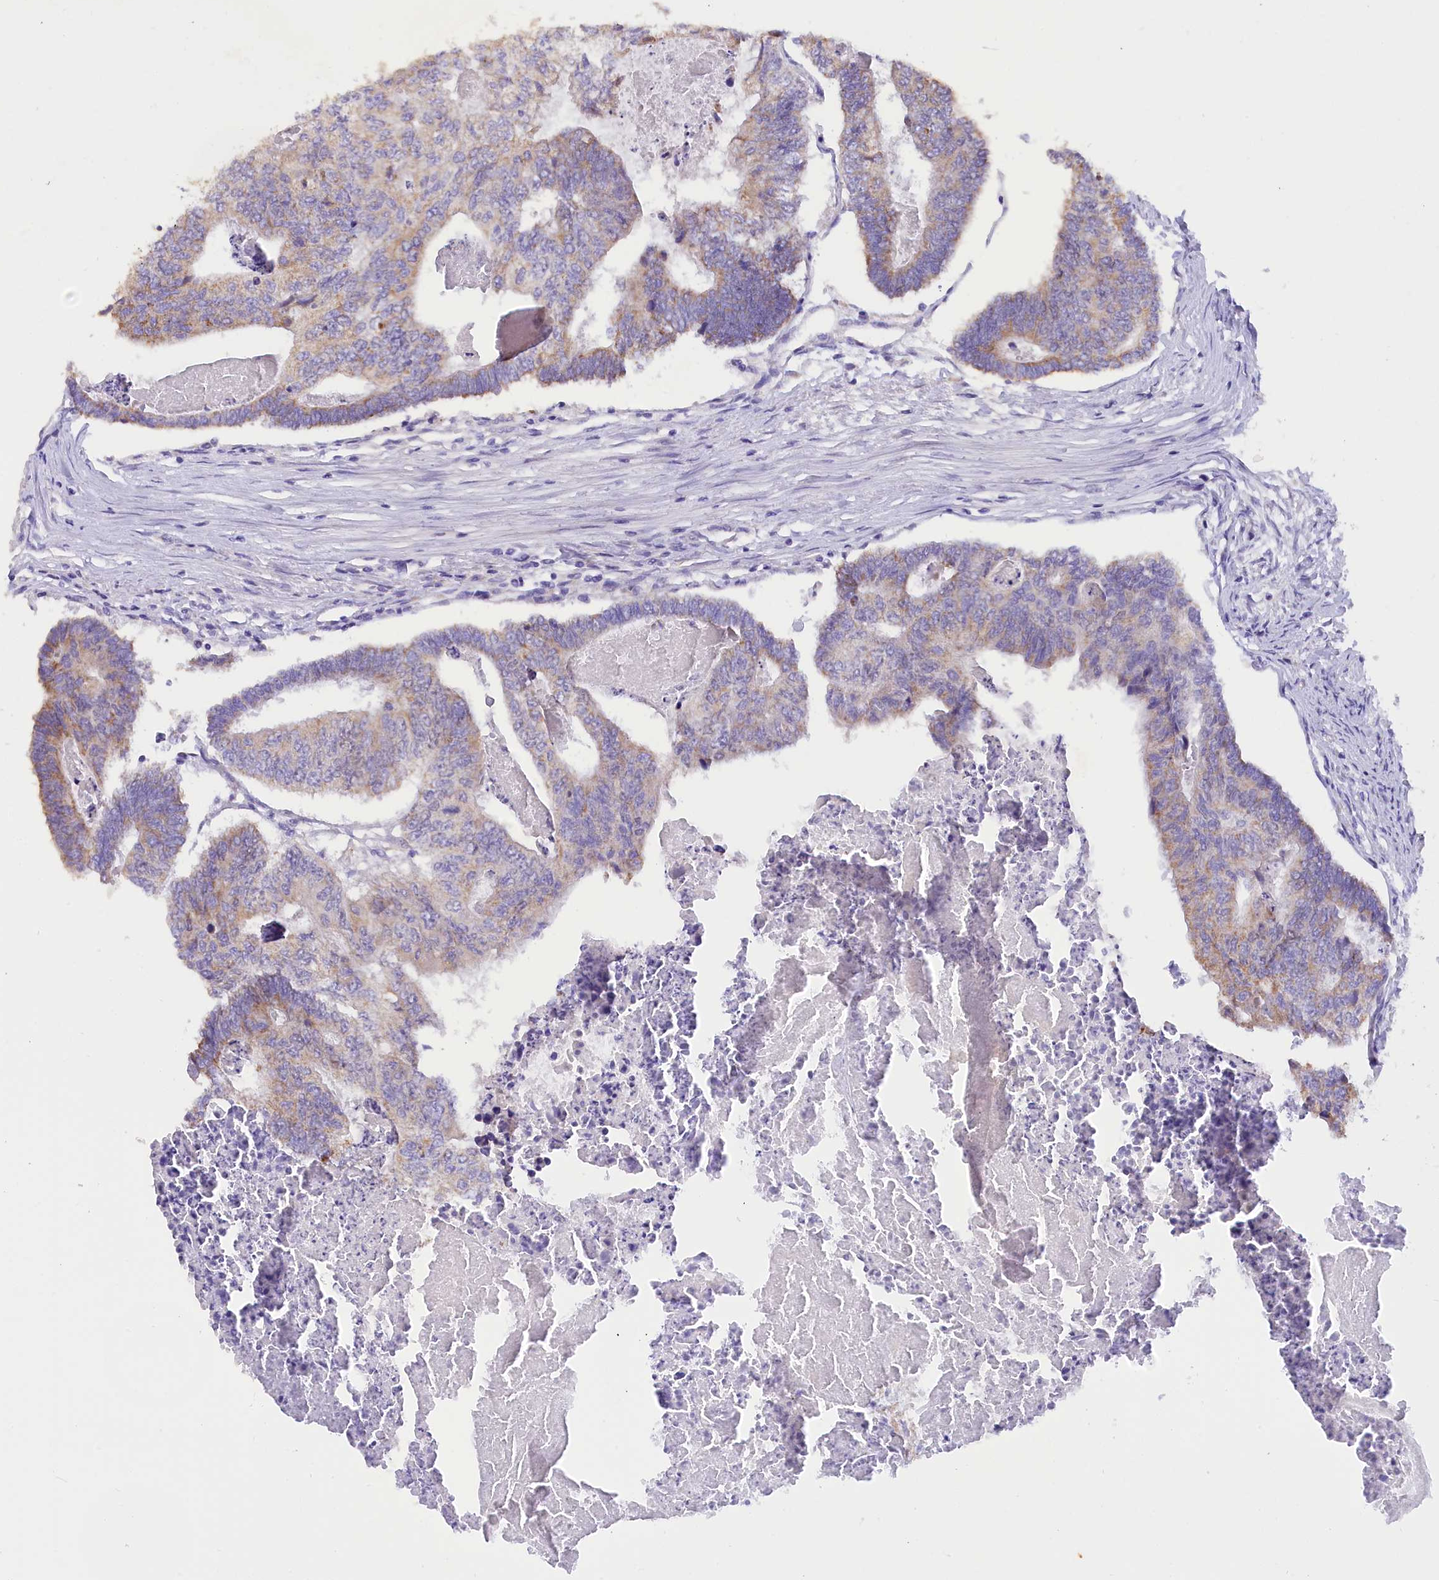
{"staining": {"intensity": "weak", "quantity": "<25%", "location": "cytoplasmic/membranous"}, "tissue": "colorectal cancer", "cell_type": "Tumor cells", "image_type": "cancer", "snomed": [{"axis": "morphology", "description": "Adenocarcinoma, NOS"}, {"axis": "topography", "description": "Colon"}], "caption": "Colorectal adenocarcinoma was stained to show a protein in brown. There is no significant staining in tumor cells. (Brightfield microscopy of DAB IHC at high magnification).", "gene": "PKIA", "patient": {"sex": "female", "age": 67}}